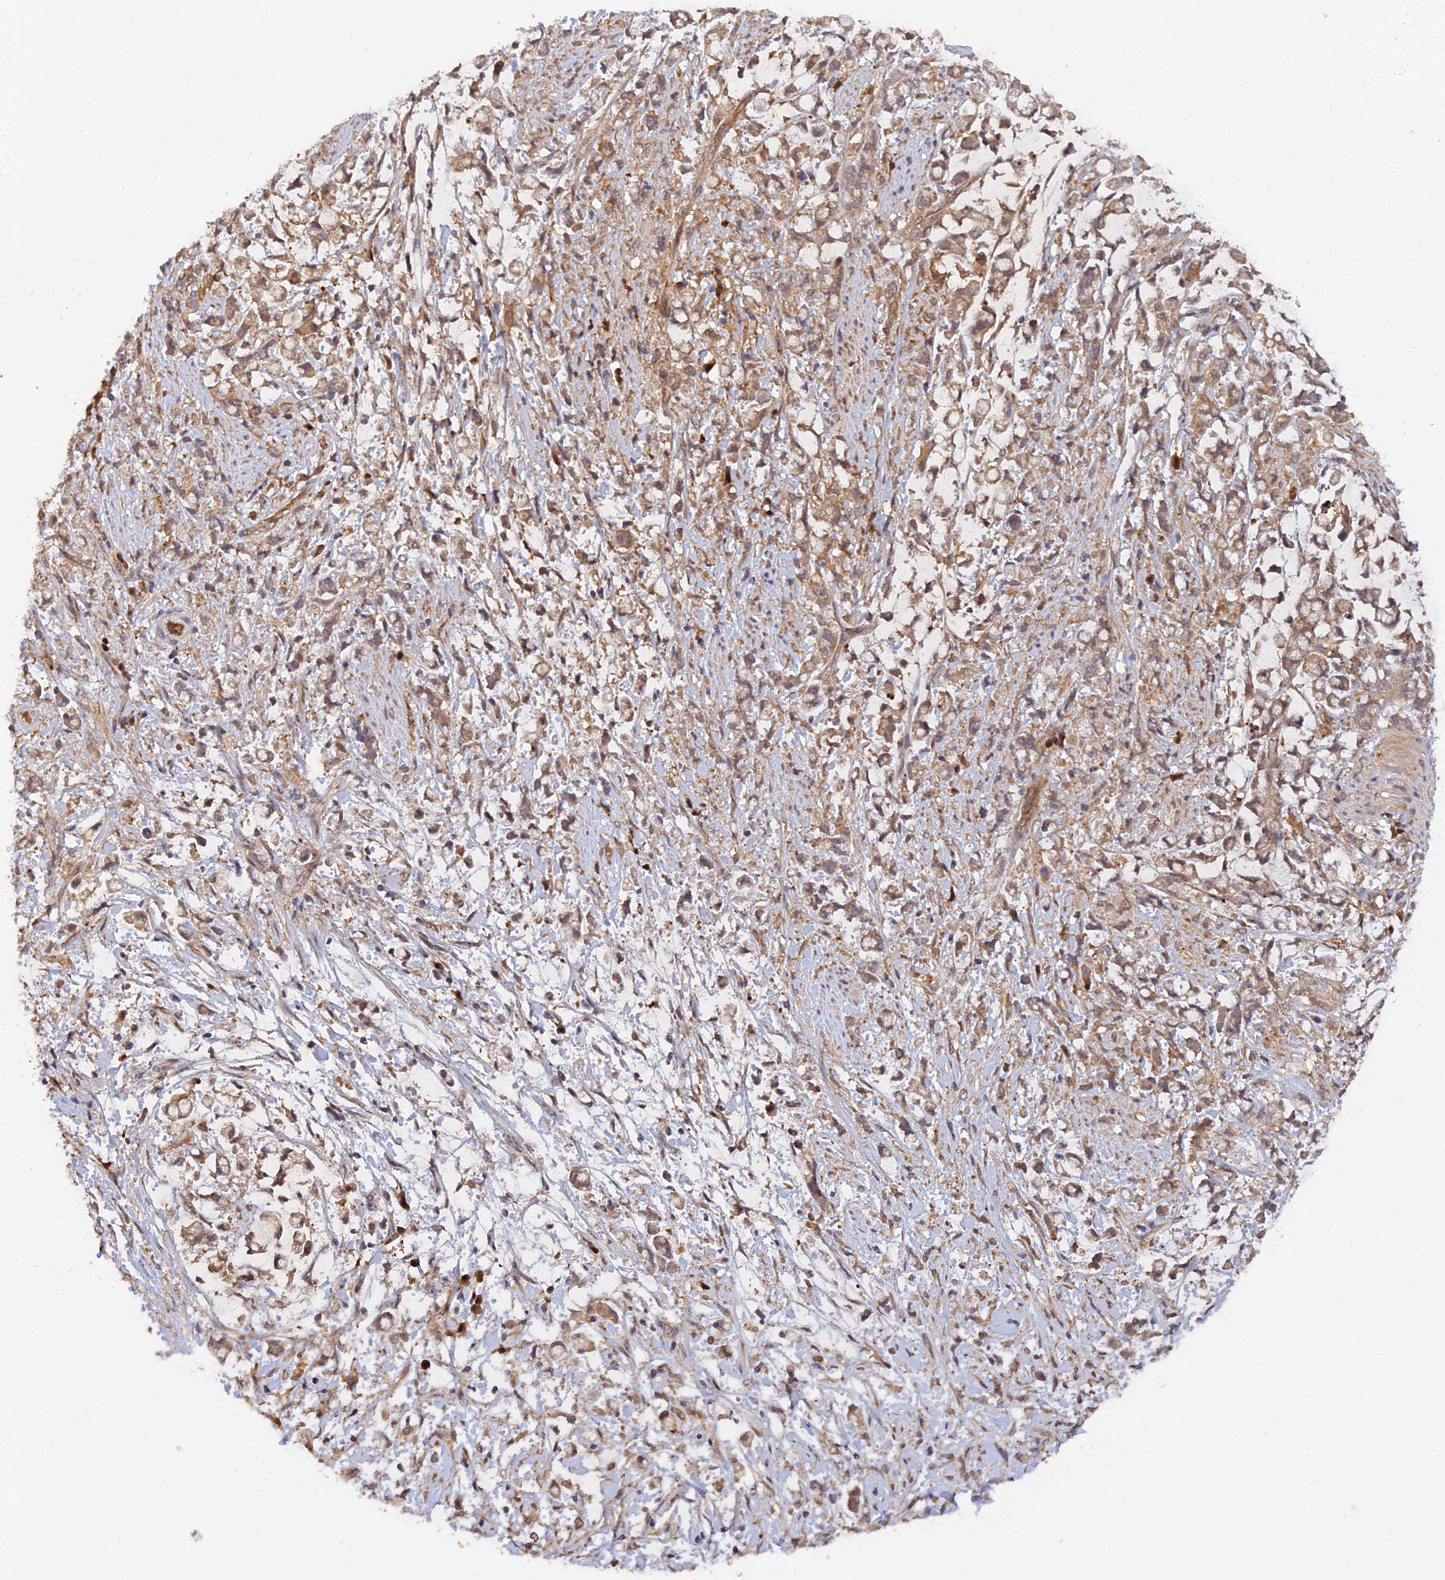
{"staining": {"intensity": "moderate", "quantity": ">75%", "location": "cytoplasmic/membranous,nuclear"}, "tissue": "stomach cancer", "cell_type": "Tumor cells", "image_type": "cancer", "snomed": [{"axis": "morphology", "description": "Adenocarcinoma, NOS"}, {"axis": "topography", "description": "Stomach"}], "caption": "Human stomach adenocarcinoma stained with a brown dye shows moderate cytoplasmic/membranous and nuclear positive expression in approximately >75% of tumor cells.", "gene": "ARL2BP", "patient": {"sex": "female", "age": 60}}